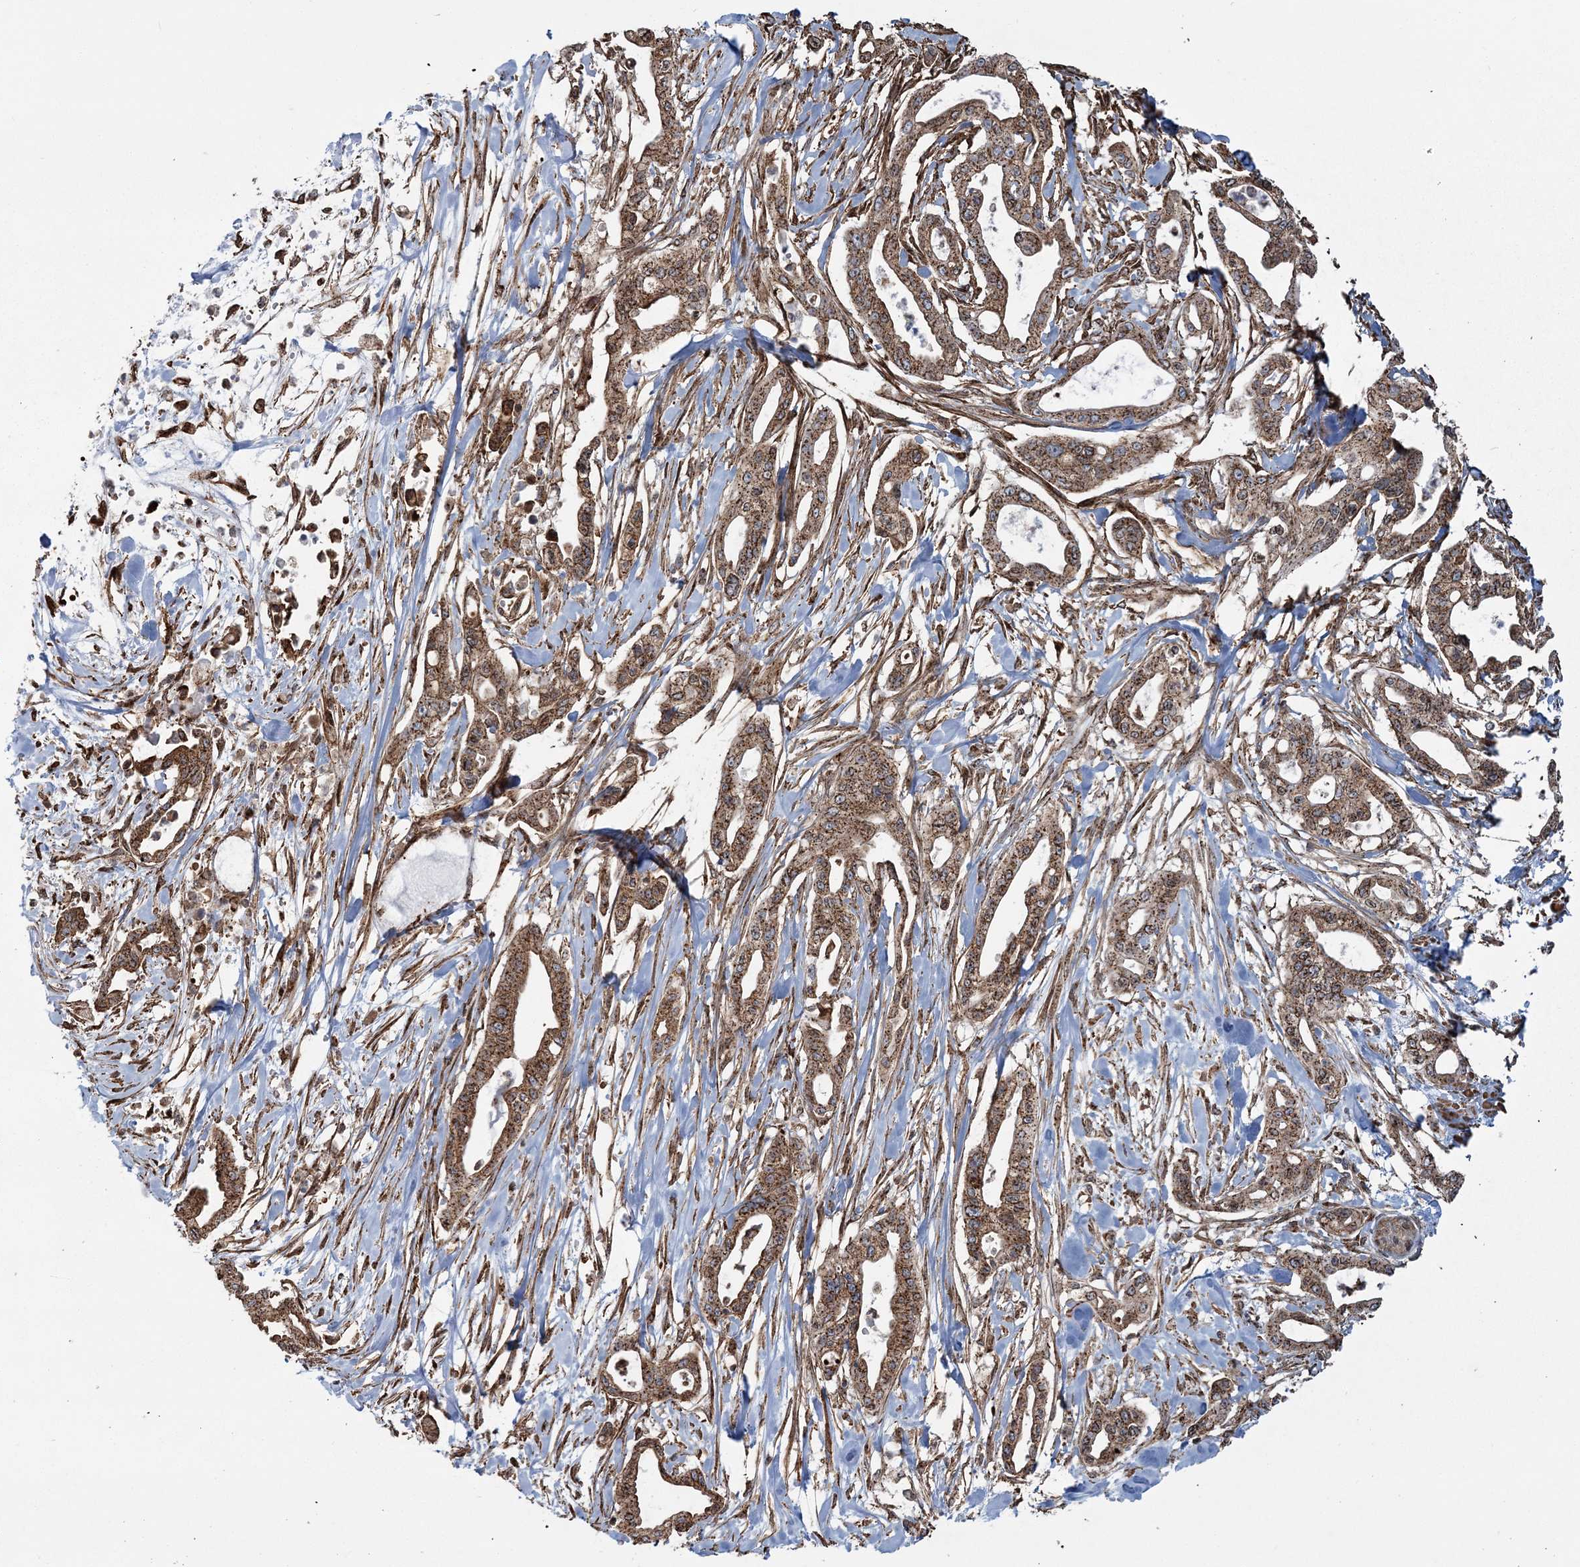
{"staining": {"intensity": "moderate", "quantity": ">75%", "location": "cytoplasmic/membranous"}, "tissue": "pancreatic cancer", "cell_type": "Tumor cells", "image_type": "cancer", "snomed": [{"axis": "morphology", "description": "Adenocarcinoma, NOS"}, {"axis": "topography", "description": "Pancreas"}], "caption": "Immunohistochemical staining of human pancreatic cancer displays medium levels of moderate cytoplasmic/membranous positivity in about >75% of tumor cells.", "gene": "TRAF3IP2", "patient": {"sex": "male", "age": 68}}